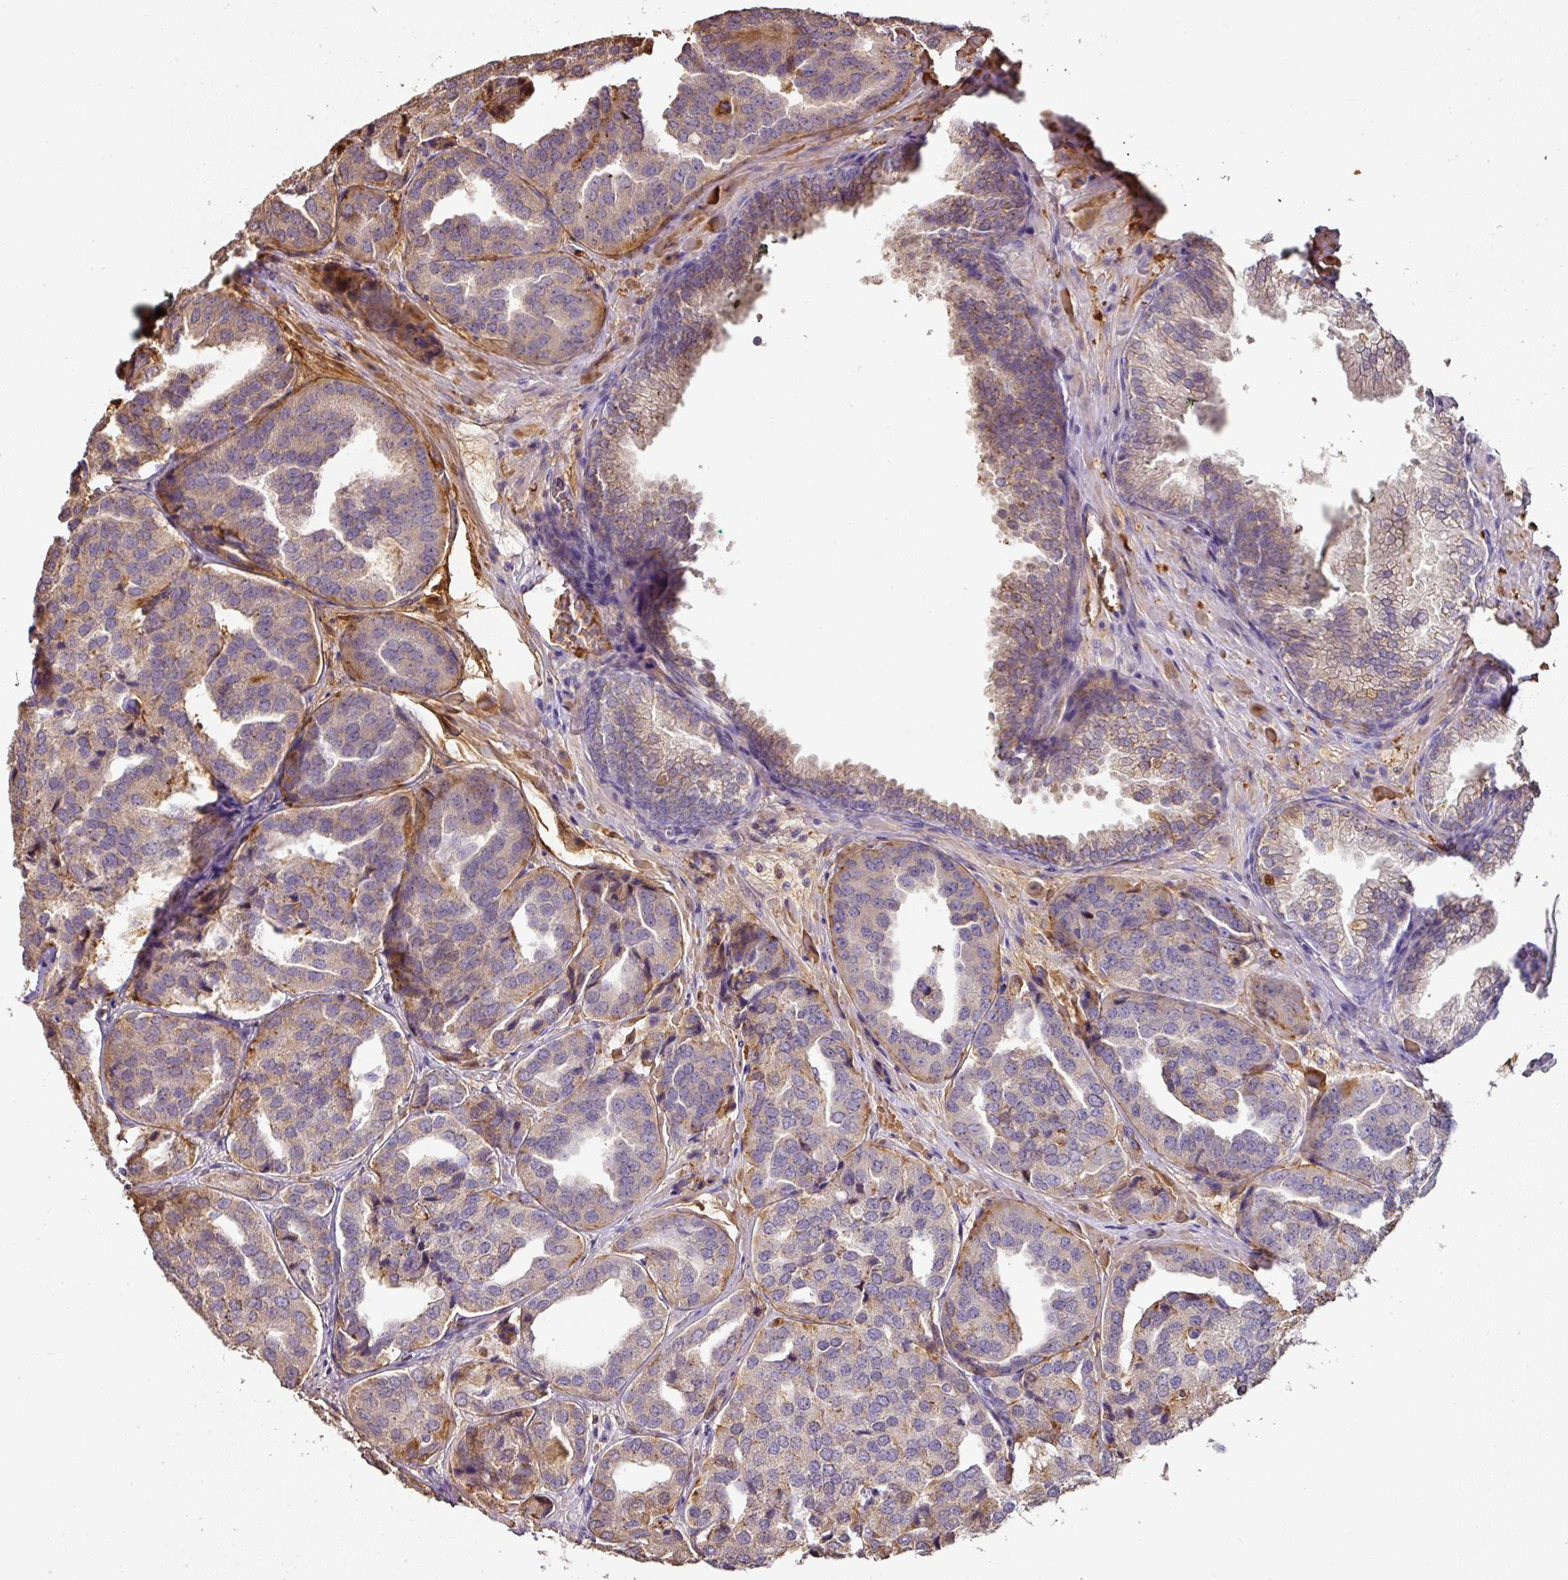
{"staining": {"intensity": "moderate", "quantity": "<25%", "location": "cytoplasmic/membranous"}, "tissue": "prostate cancer", "cell_type": "Tumor cells", "image_type": "cancer", "snomed": [{"axis": "morphology", "description": "Adenocarcinoma, High grade"}, {"axis": "topography", "description": "Prostate"}], "caption": "Immunohistochemistry (IHC) staining of prostate adenocarcinoma (high-grade), which exhibits low levels of moderate cytoplasmic/membranous staining in approximately <25% of tumor cells indicating moderate cytoplasmic/membranous protein expression. The staining was performed using DAB (brown) for protein detection and nuclei were counterstained in hematoxylin (blue).", "gene": "CCZ1", "patient": {"sex": "male", "age": 63}}